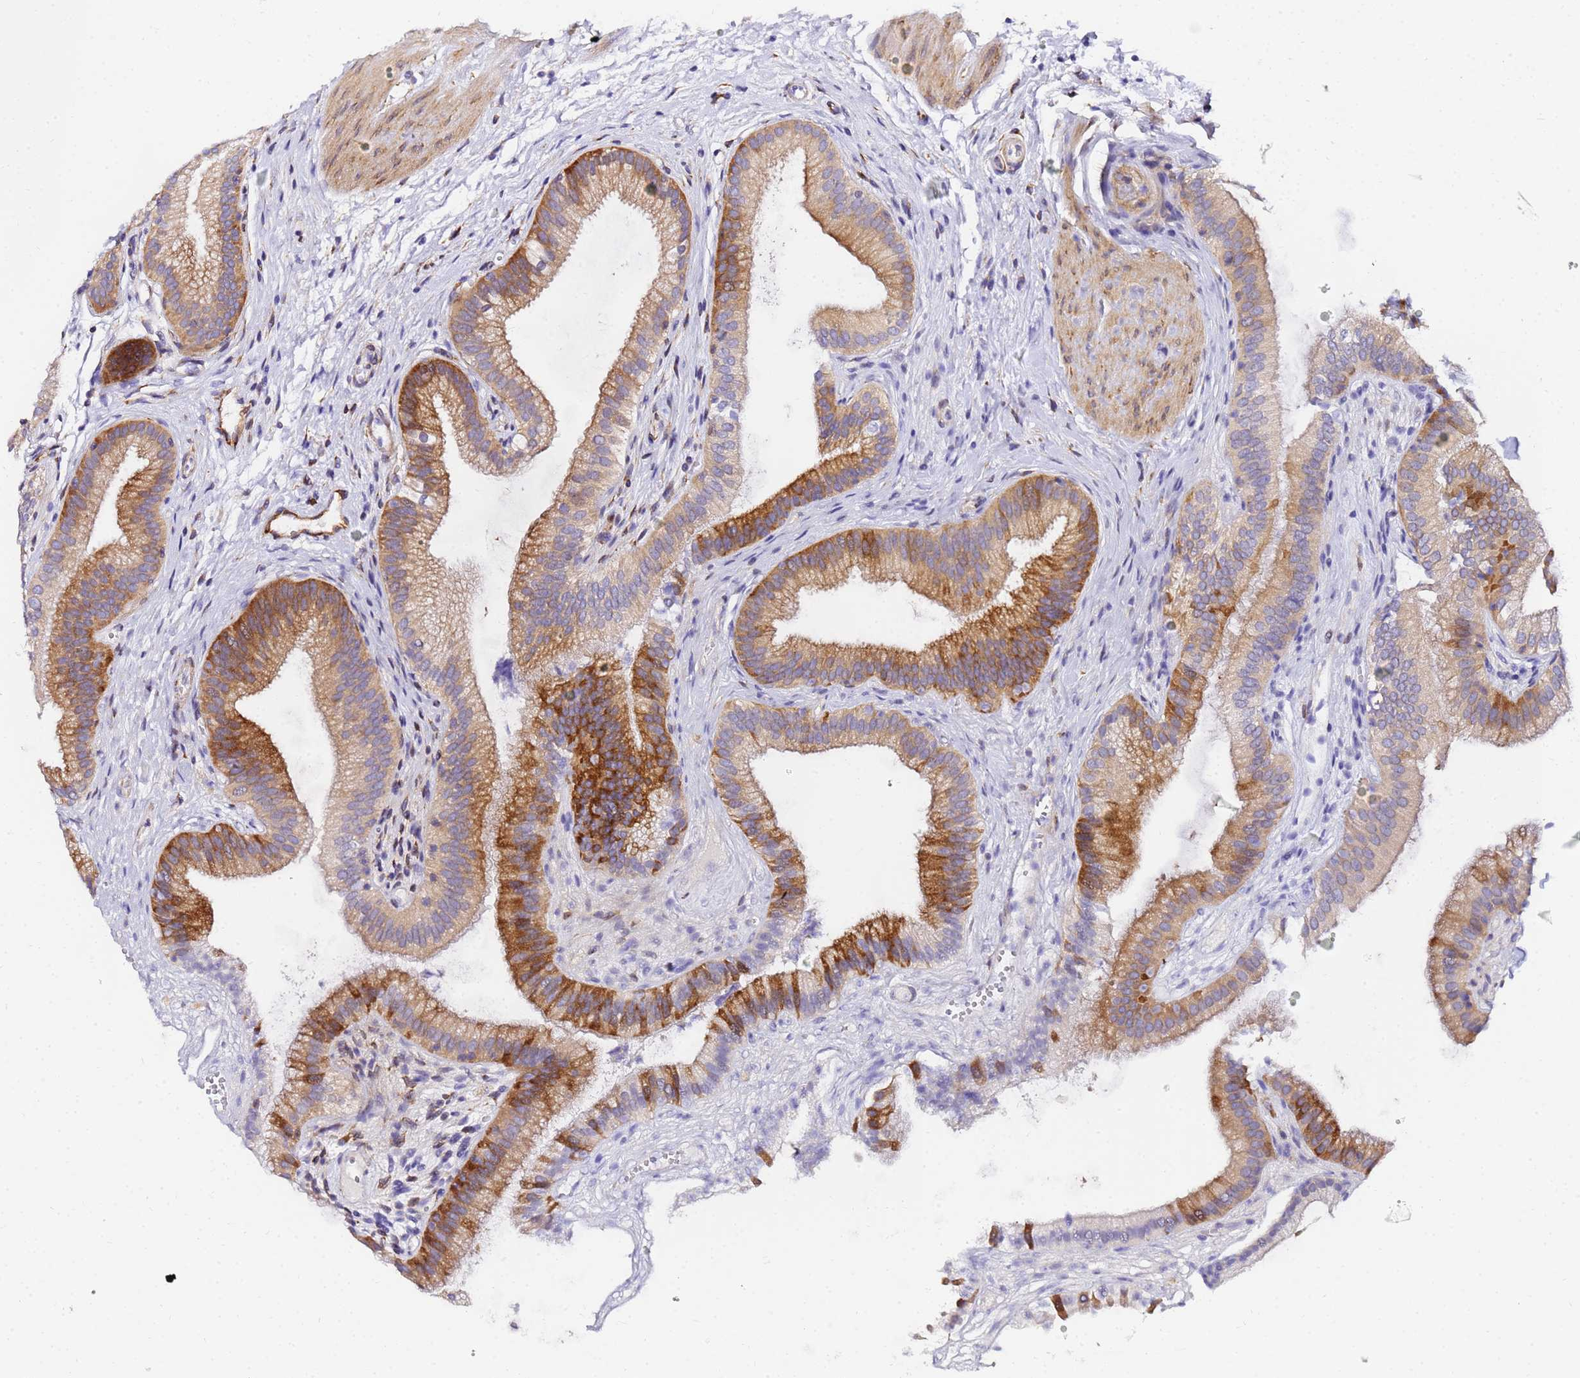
{"staining": {"intensity": "strong", "quantity": "25%-75%", "location": "cytoplasmic/membranous"}, "tissue": "gallbladder", "cell_type": "Glandular cells", "image_type": "normal", "snomed": [{"axis": "morphology", "description": "Normal tissue, NOS"}, {"axis": "topography", "description": "Gallbladder"}], "caption": "A photomicrograph of gallbladder stained for a protein exhibits strong cytoplasmic/membranous brown staining in glandular cells. Immunohistochemistry stains the protein of interest in brown and the nuclei are stained blue.", "gene": "POM121C", "patient": {"sex": "female", "age": 54}}